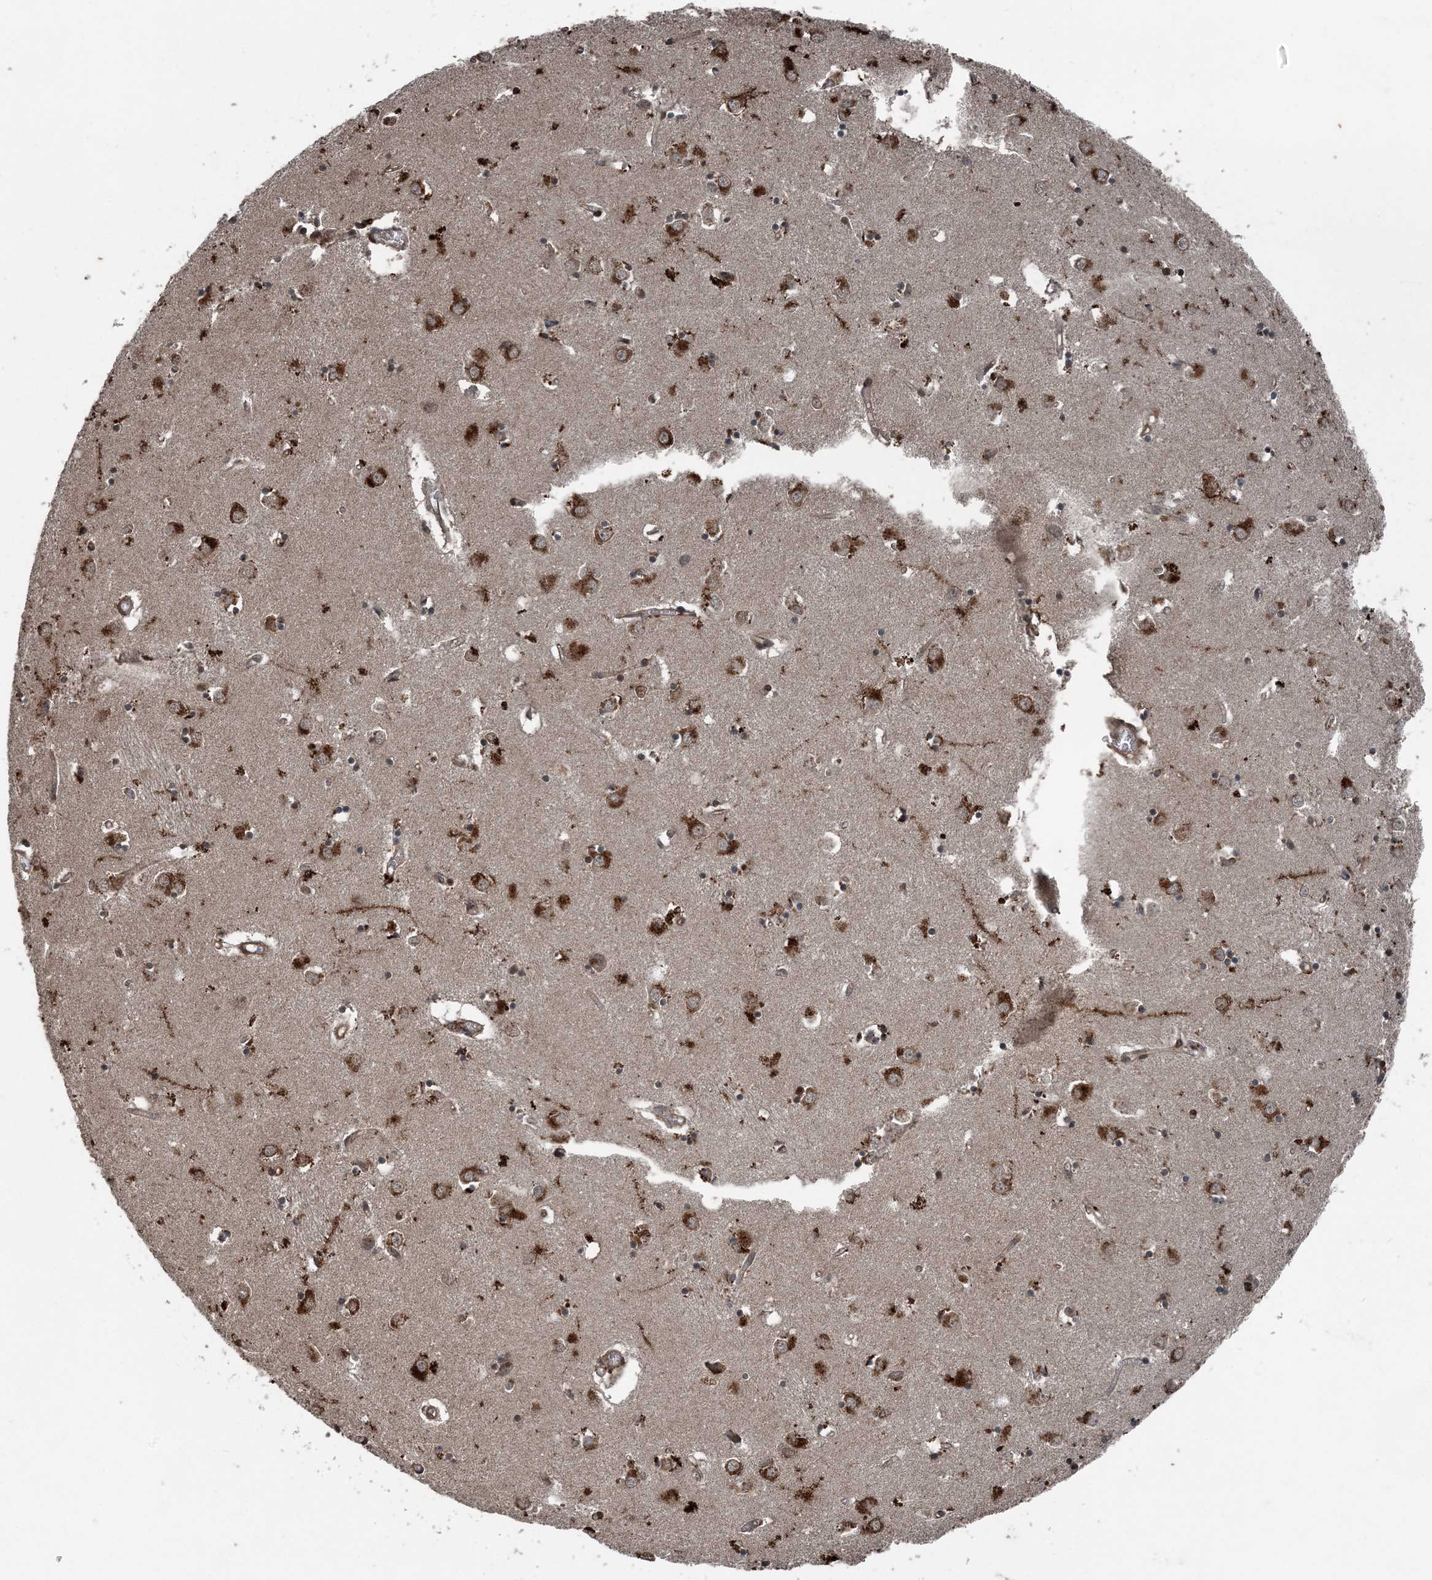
{"staining": {"intensity": "moderate", "quantity": "<25%", "location": "cytoplasmic/membranous"}, "tissue": "caudate", "cell_type": "Glial cells", "image_type": "normal", "snomed": [{"axis": "morphology", "description": "Normal tissue, NOS"}, {"axis": "topography", "description": "Lateral ventricle wall"}], "caption": "Benign caudate was stained to show a protein in brown. There is low levels of moderate cytoplasmic/membranous expression in about <25% of glial cells. (Brightfield microscopy of DAB IHC at high magnification).", "gene": "CFL1", "patient": {"sex": "male", "age": 70}}